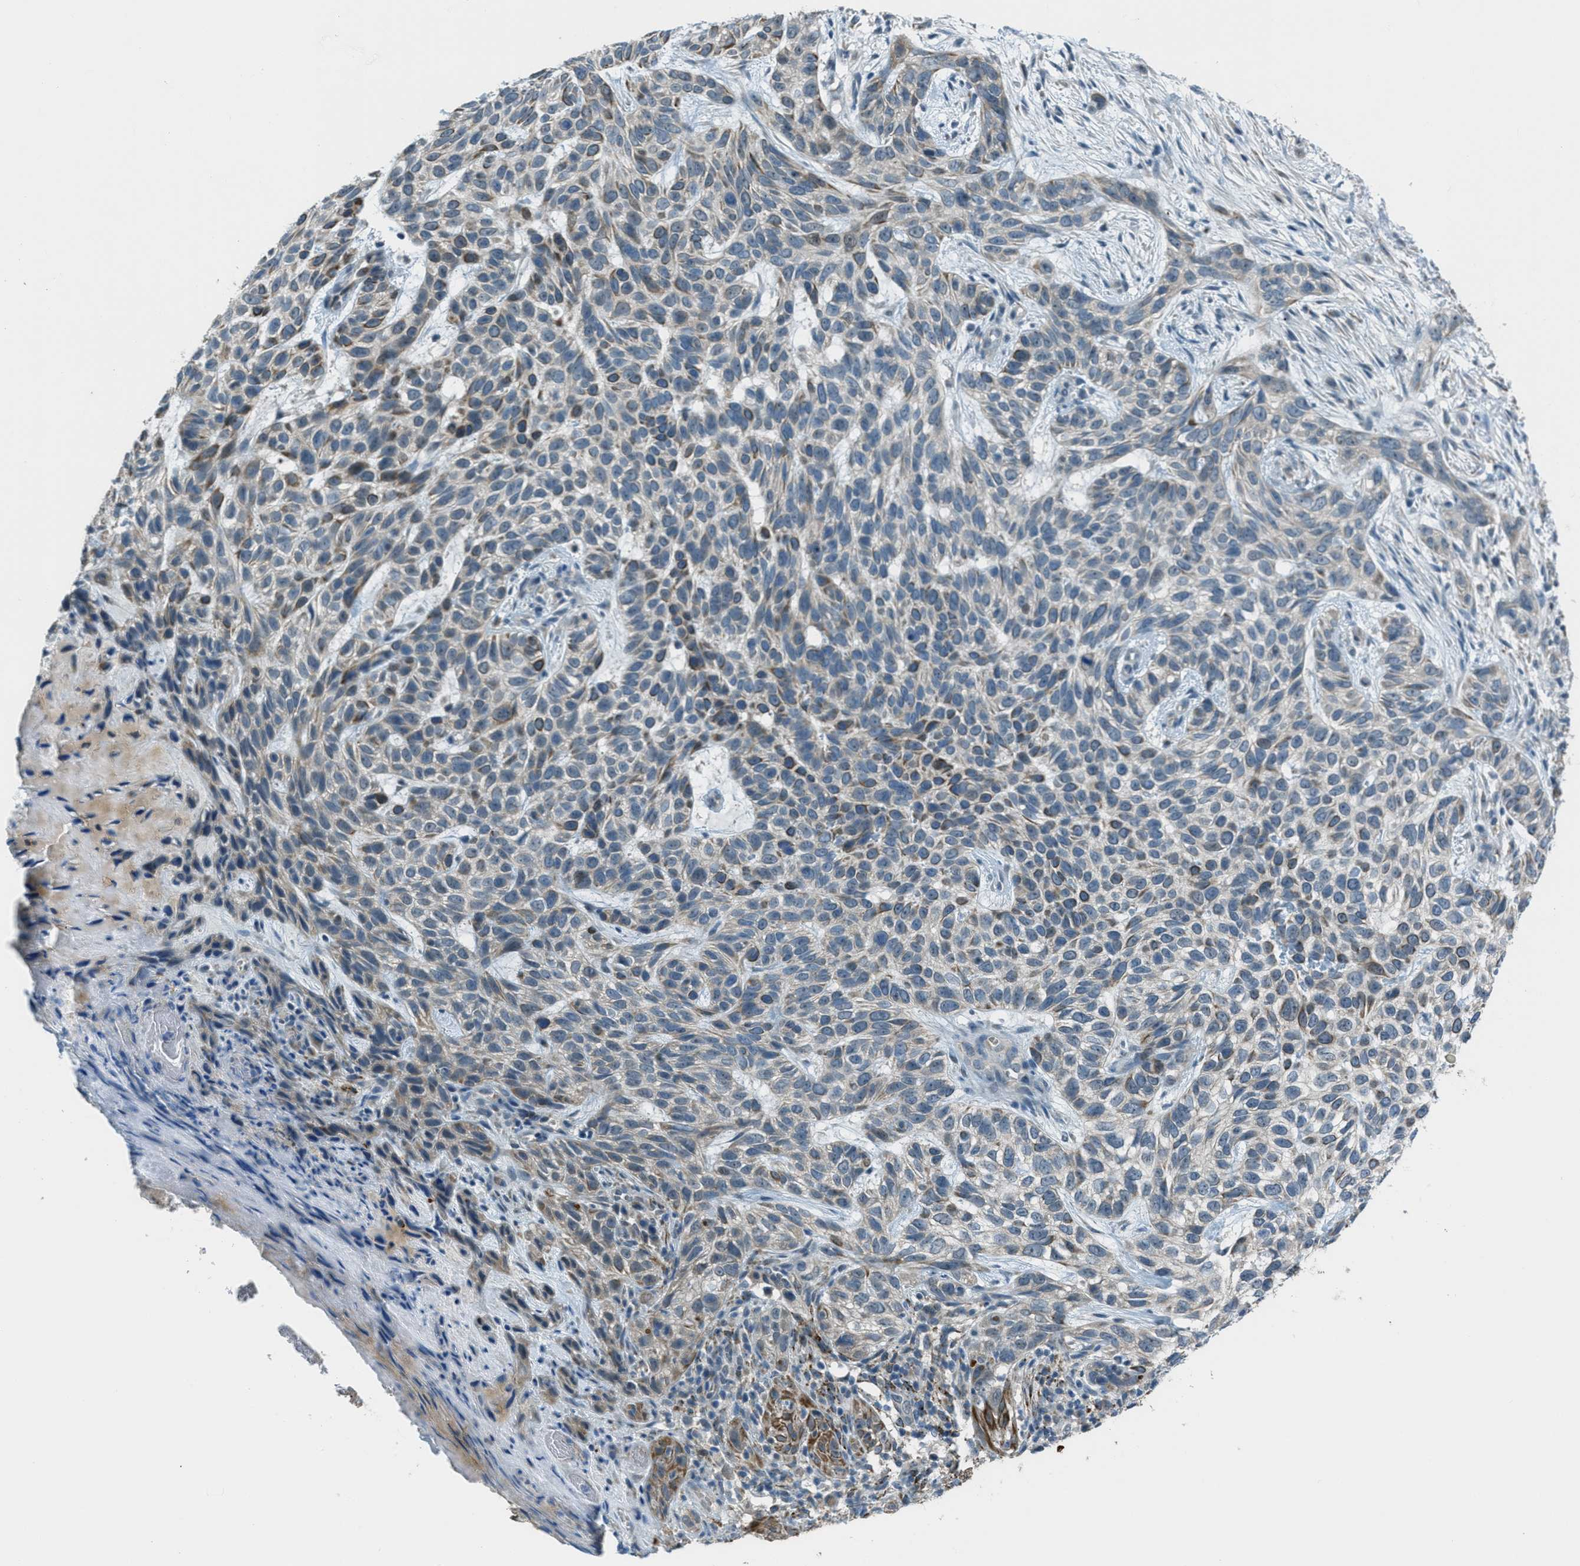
{"staining": {"intensity": "moderate", "quantity": "25%-75%", "location": "cytoplasmic/membranous"}, "tissue": "skin cancer", "cell_type": "Tumor cells", "image_type": "cancer", "snomed": [{"axis": "morphology", "description": "Normal tissue, NOS"}, {"axis": "morphology", "description": "Basal cell carcinoma"}, {"axis": "topography", "description": "Skin"}], "caption": "Human skin cancer stained with a brown dye demonstrates moderate cytoplasmic/membranous positive positivity in approximately 25%-75% of tumor cells.", "gene": "CDON", "patient": {"sex": "male", "age": 79}}